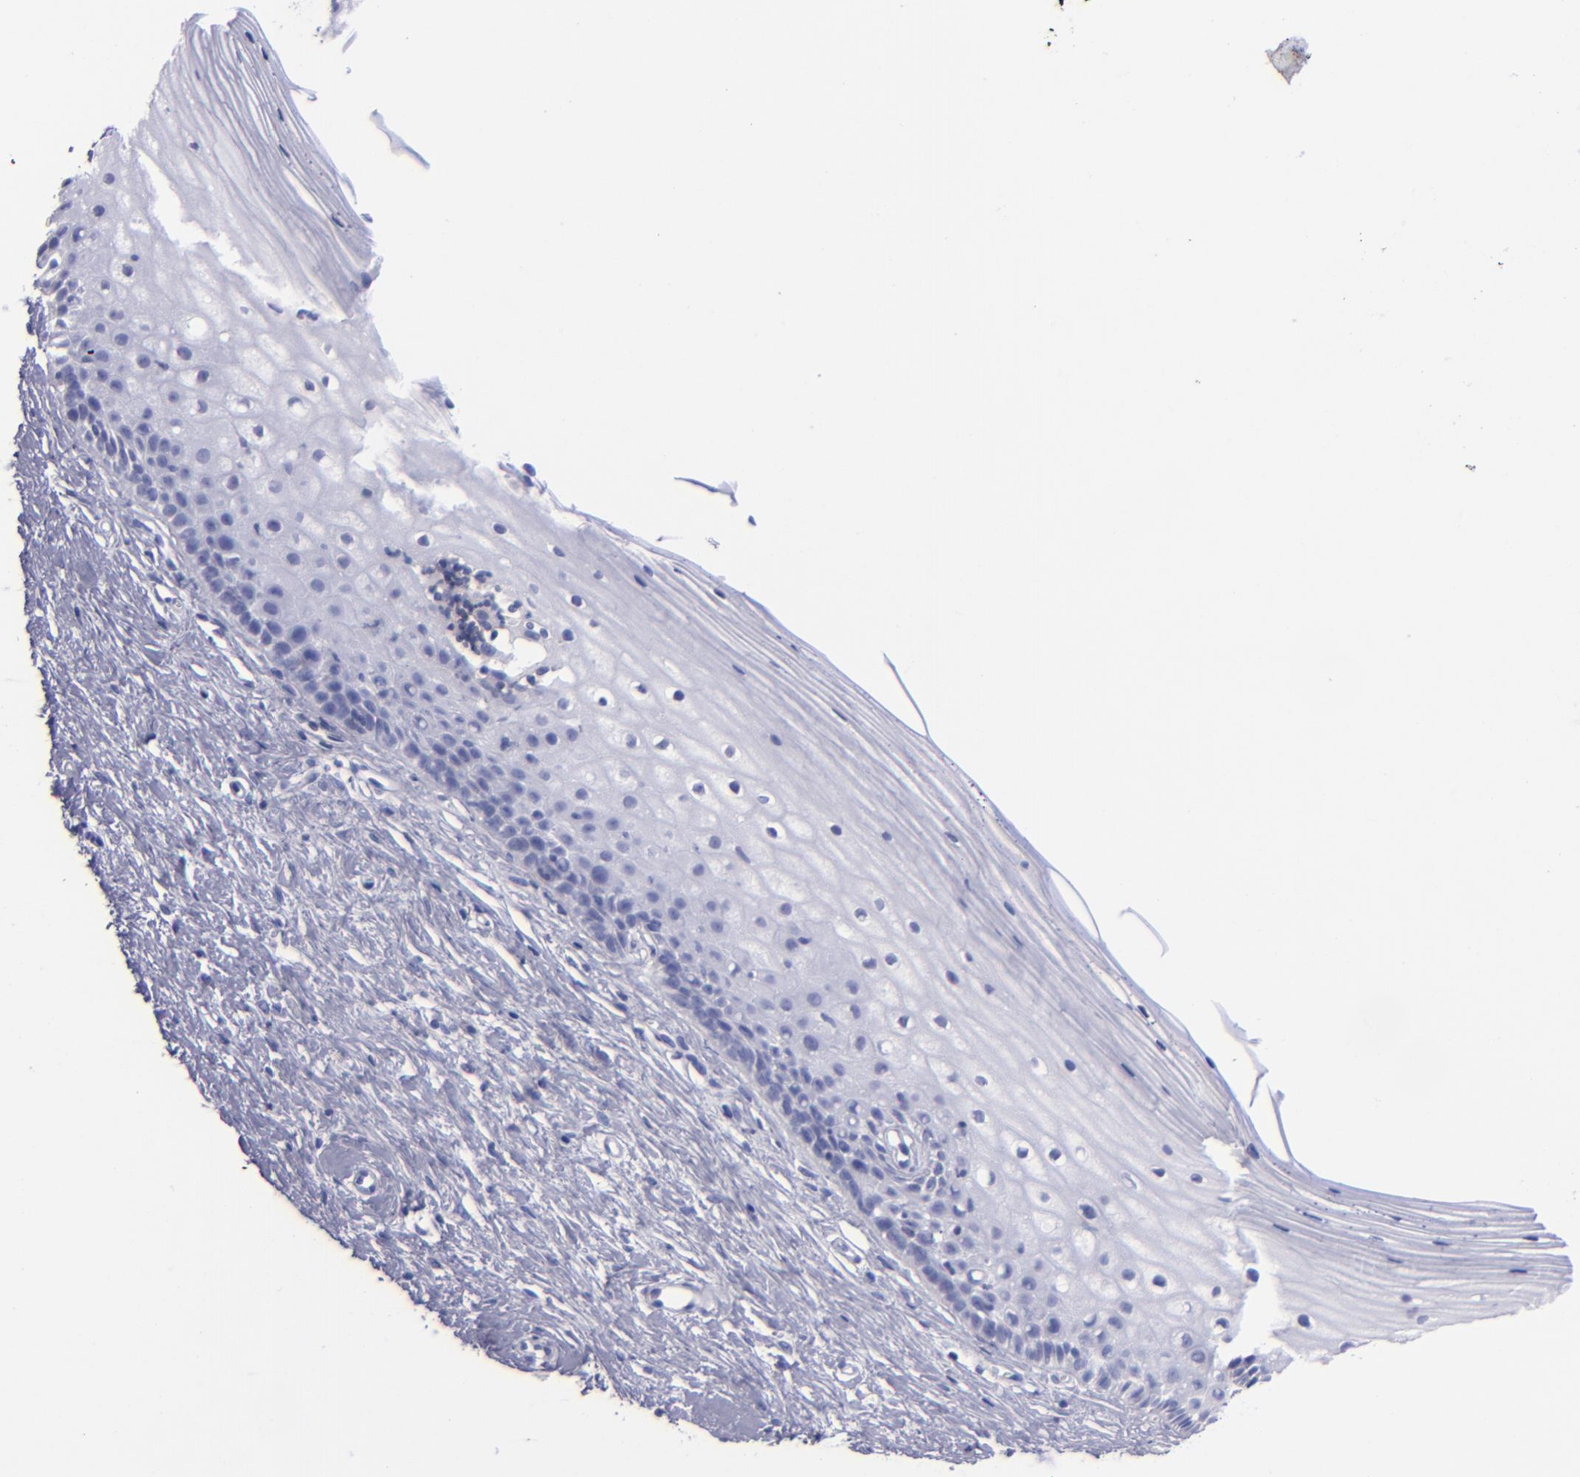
{"staining": {"intensity": "negative", "quantity": "none", "location": "none"}, "tissue": "cervix", "cell_type": "Glandular cells", "image_type": "normal", "snomed": [{"axis": "morphology", "description": "Normal tissue, NOS"}, {"axis": "topography", "description": "Cervix"}], "caption": "Benign cervix was stained to show a protein in brown. There is no significant positivity in glandular cells. (IHC, brightfield microscopy, high magnification).", "gene": "CD37", "patient": {"sex": "female", "age": 40}}